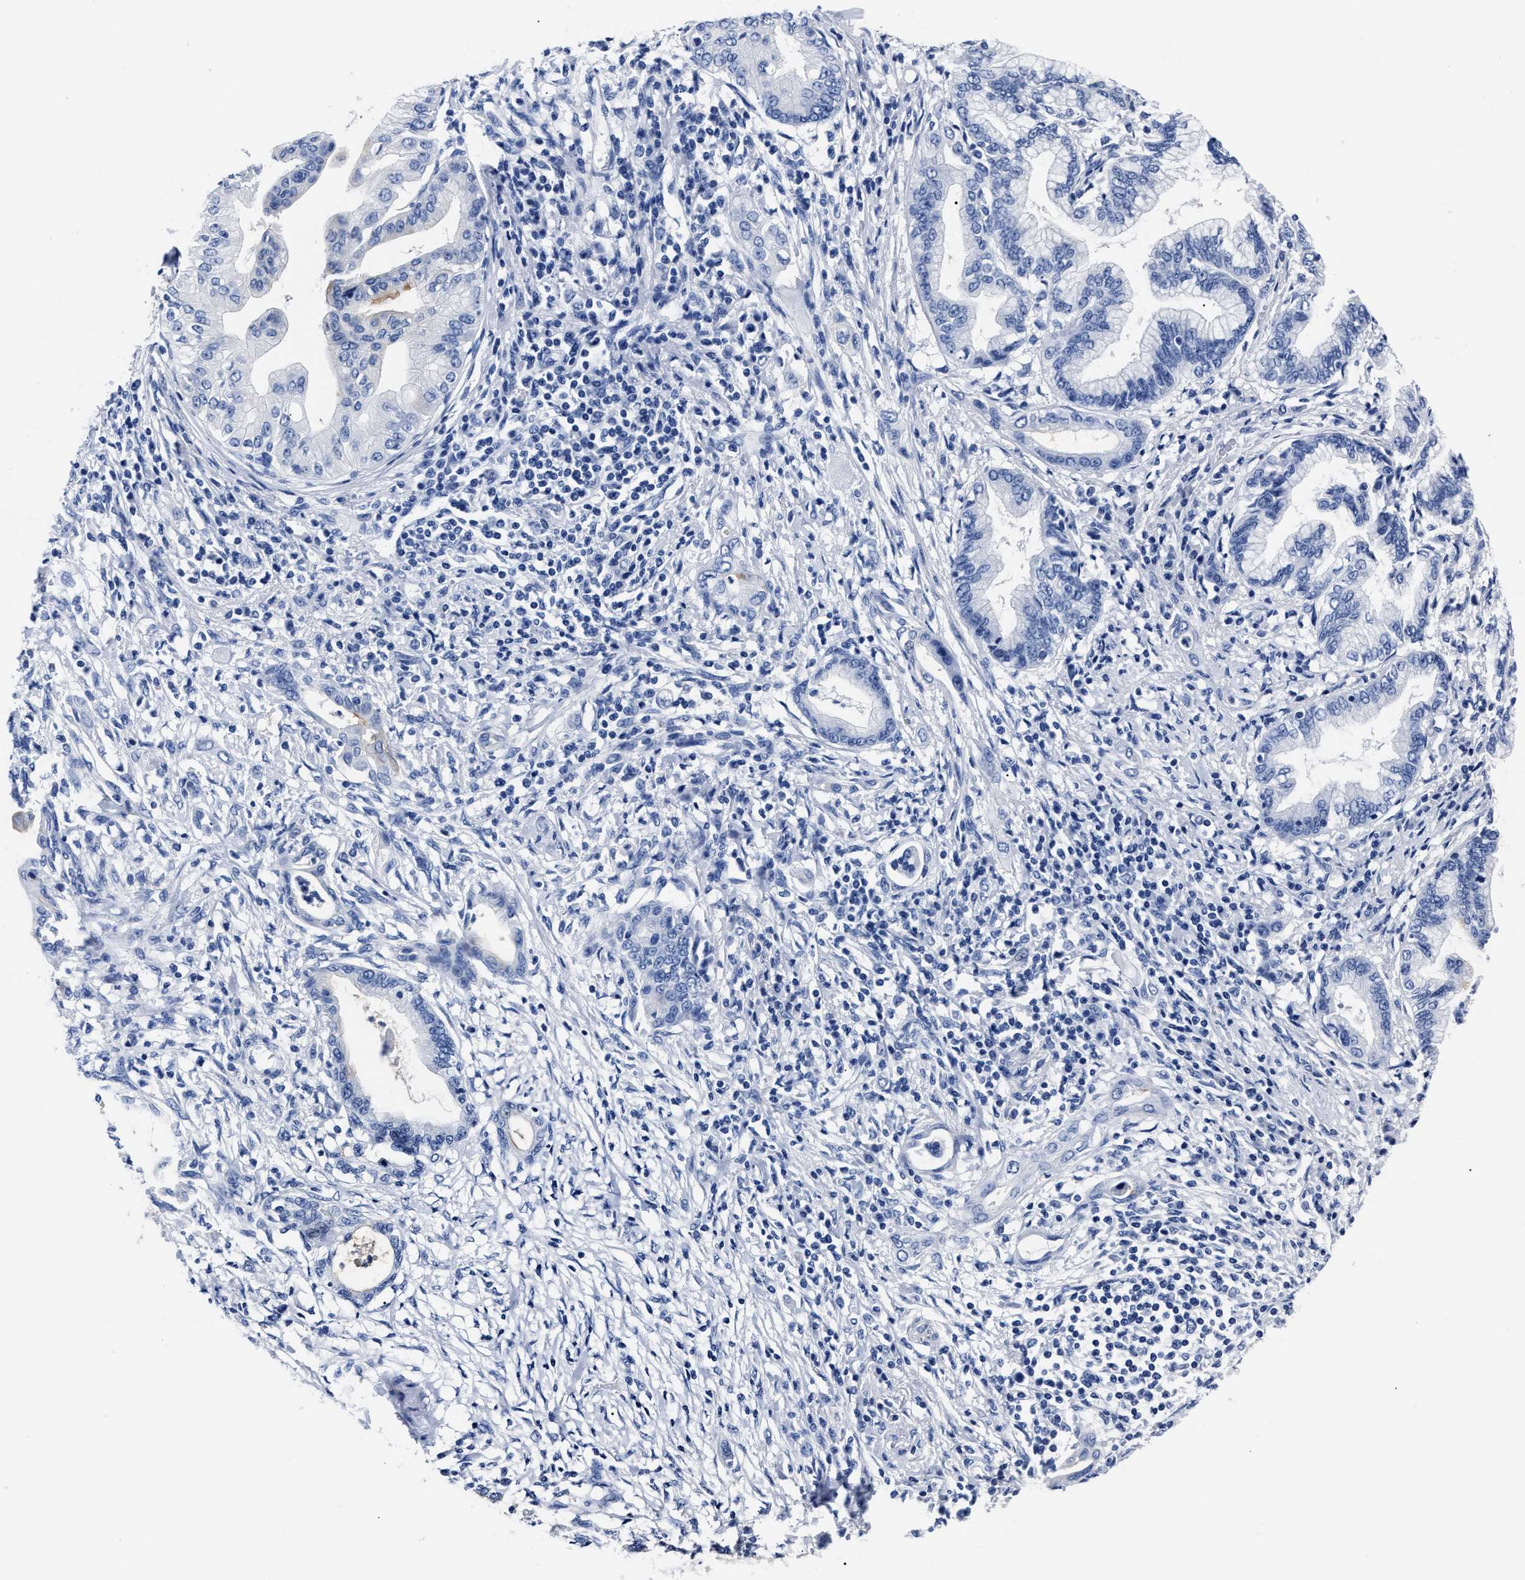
{"staining": {"intensity": "moderate", "quantity": "<25%", "location": "cytoplasmic/membranous"}, "tissue": "pancreatic cancer", "cell_type": "Tumor cells", "image_type": "cancer", "snomed": [{"axis": "morphology", "description": "Adenocarcinoma, NOS"}, {"axis": "topography", "description": "Pancreas"}], "caption": "Immunohistochemical staining of human pancreatic adenocarcinoma reveals low levels of moderate cytoplasmic/membranous positivity in approximately <25% of tumor cells.", "gene": "ALPG", "patient": {"sex": "female", "age": 64}}